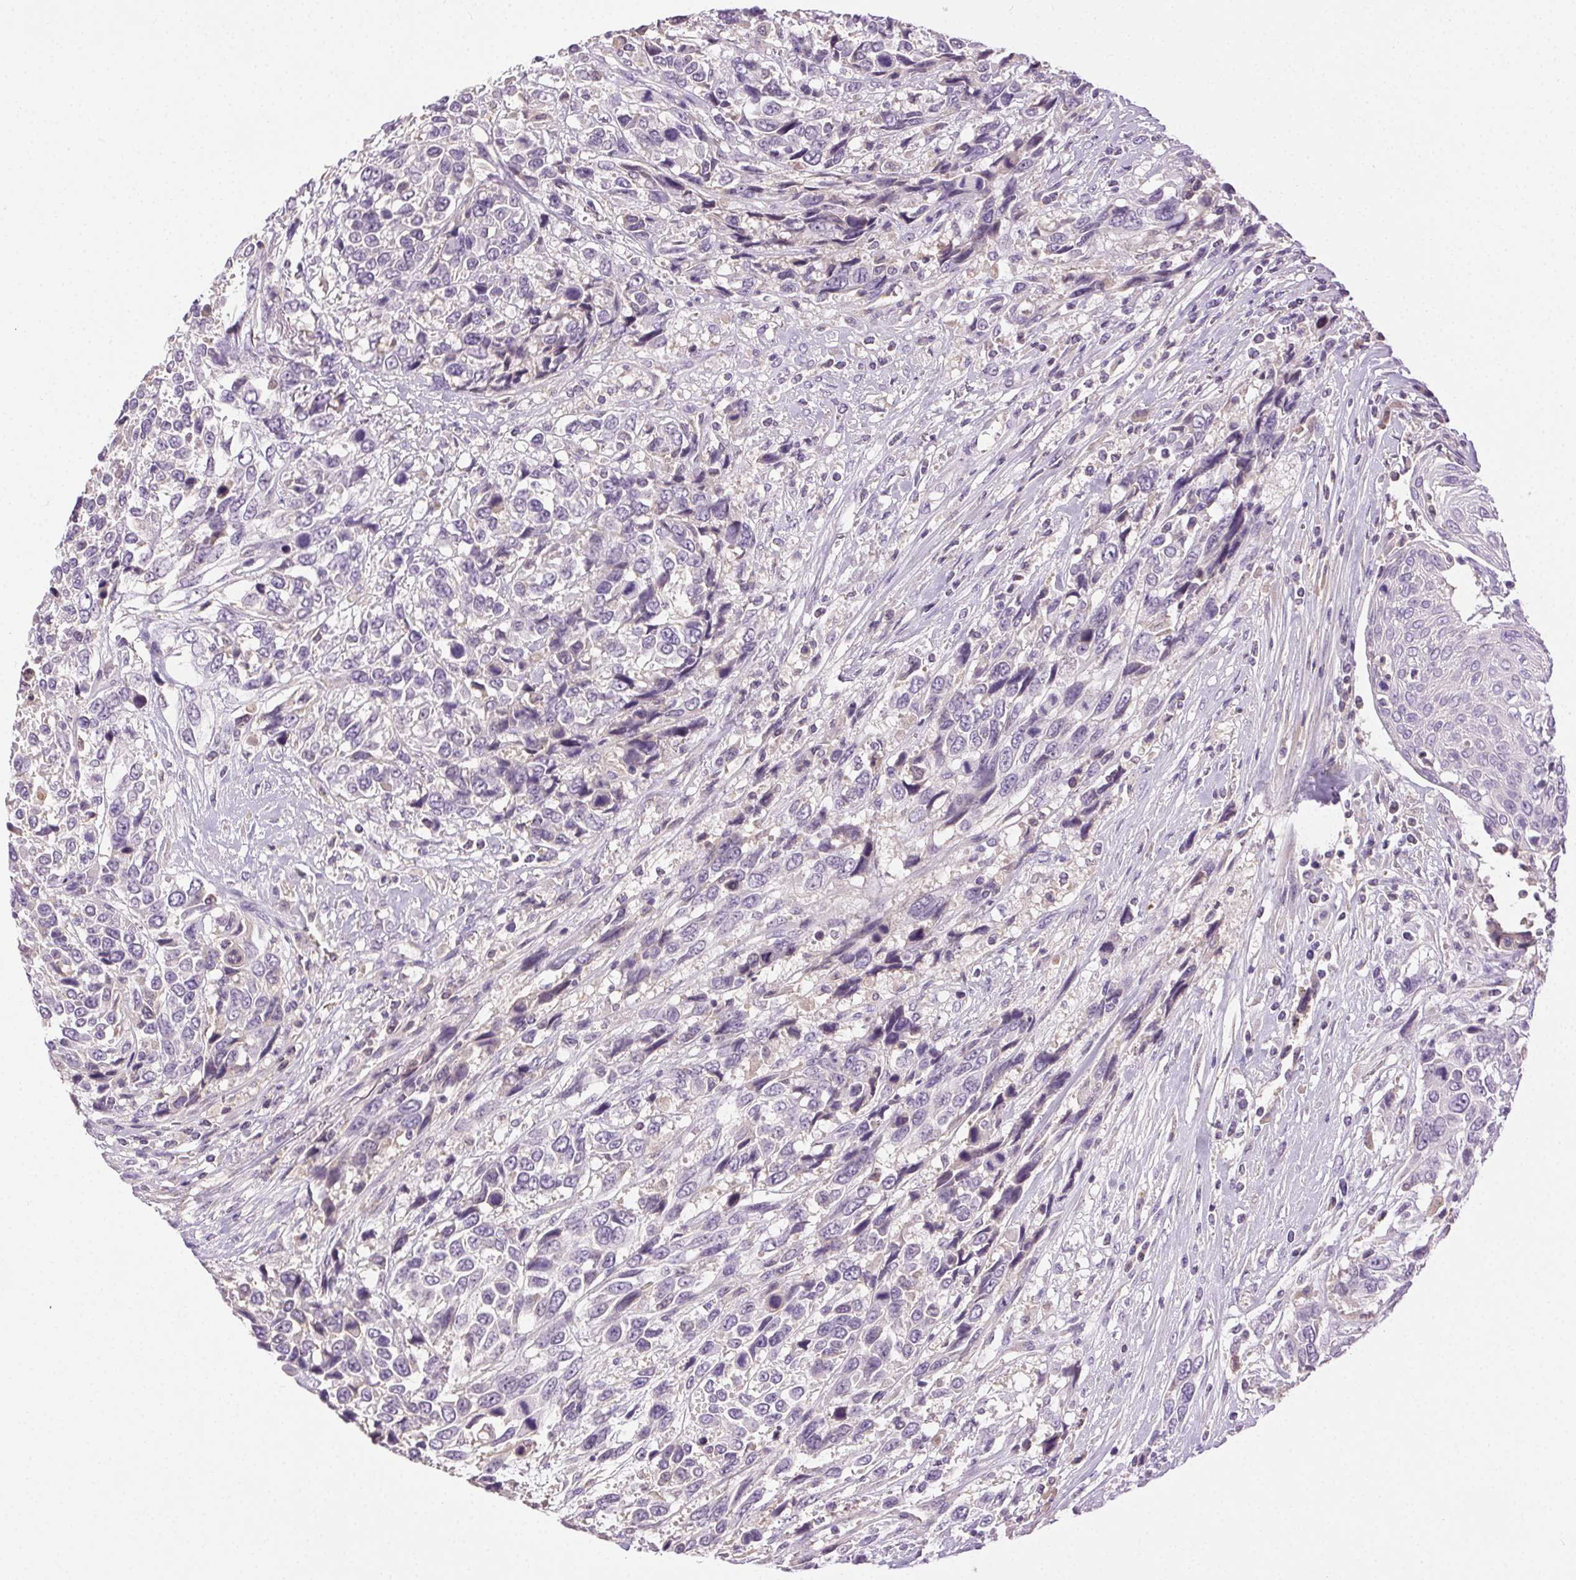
{"staining": {"intensity": "negative", "quantity": "none", "location": "none"}, "tissue": "urothelial cancer", "cell_type": "Tumor cells", "image_type": "cancer", "snomed": [{"axis": "morphology", "description": "Urothelial carcinoma, High grade"}, {"axis": "topography", "description": "Urinary bladder"}], "caption": "Protein analysis of urothelial cancer reveals no significant positivity in tumor cells.", "gene": "BPIFB2", "patient": {"sex": "female", "age": 70}}